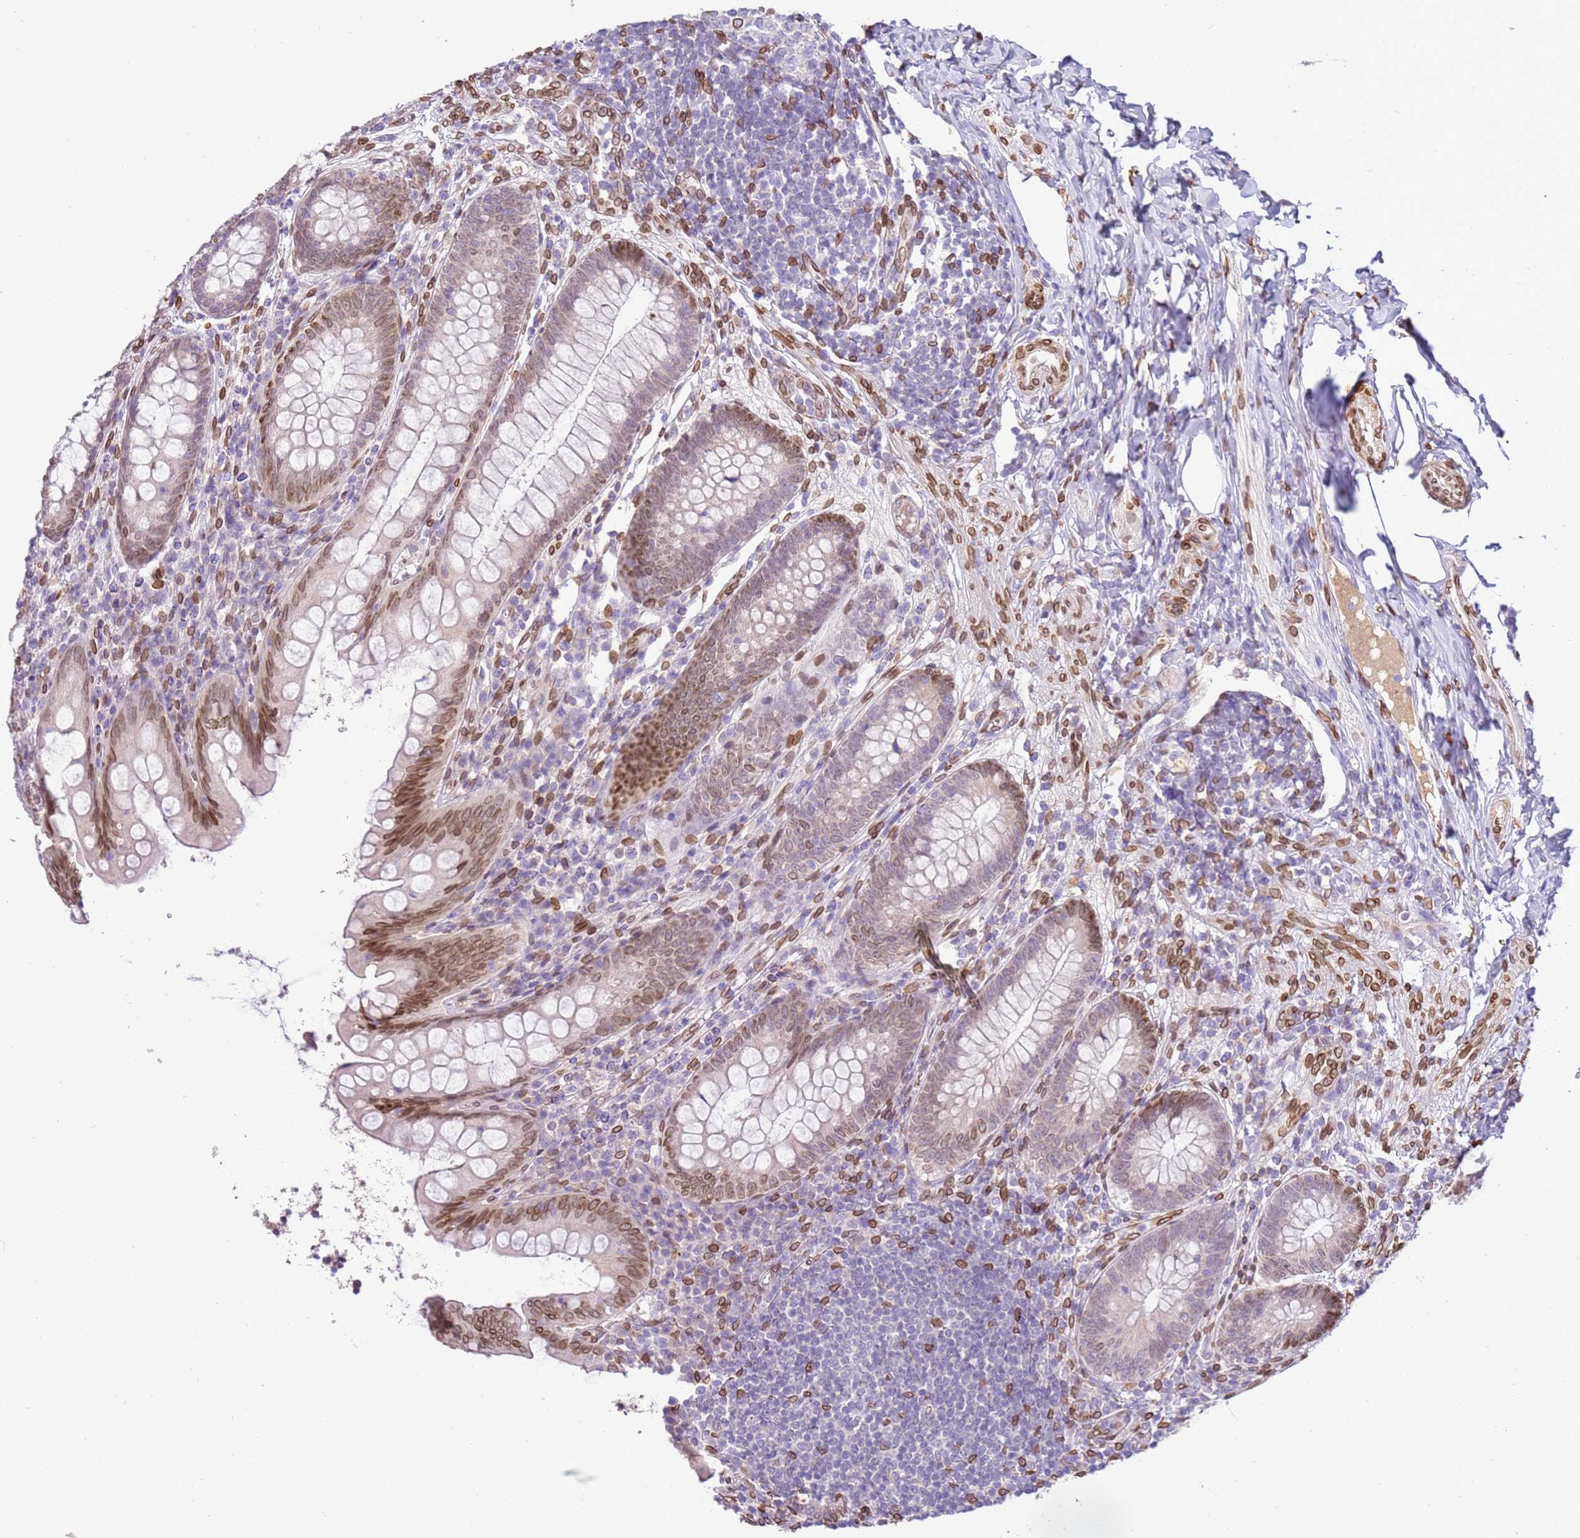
{"staining": {"intensity": "moderate", "quantity": "25%-75%", "location": "cytoplasmic/membranous,nuclear"}, "tissue": "appendix", "cell_type": "Glandular cells", "image_type": "normal", "snomed": [{"axis": "morphology", "description": "Normal tissue, NOS"}, {"axis": "topography", "description": "Appendix"}], "caption": "Immunohistochemical staining of benign human appendix exhibits moderate cytoplasmic/membranous,nuclear protein expression in approximately 25%-75% of glandular cells.", "gene": "TMEM47", "patient": {"sex": "female", "age": 33}}